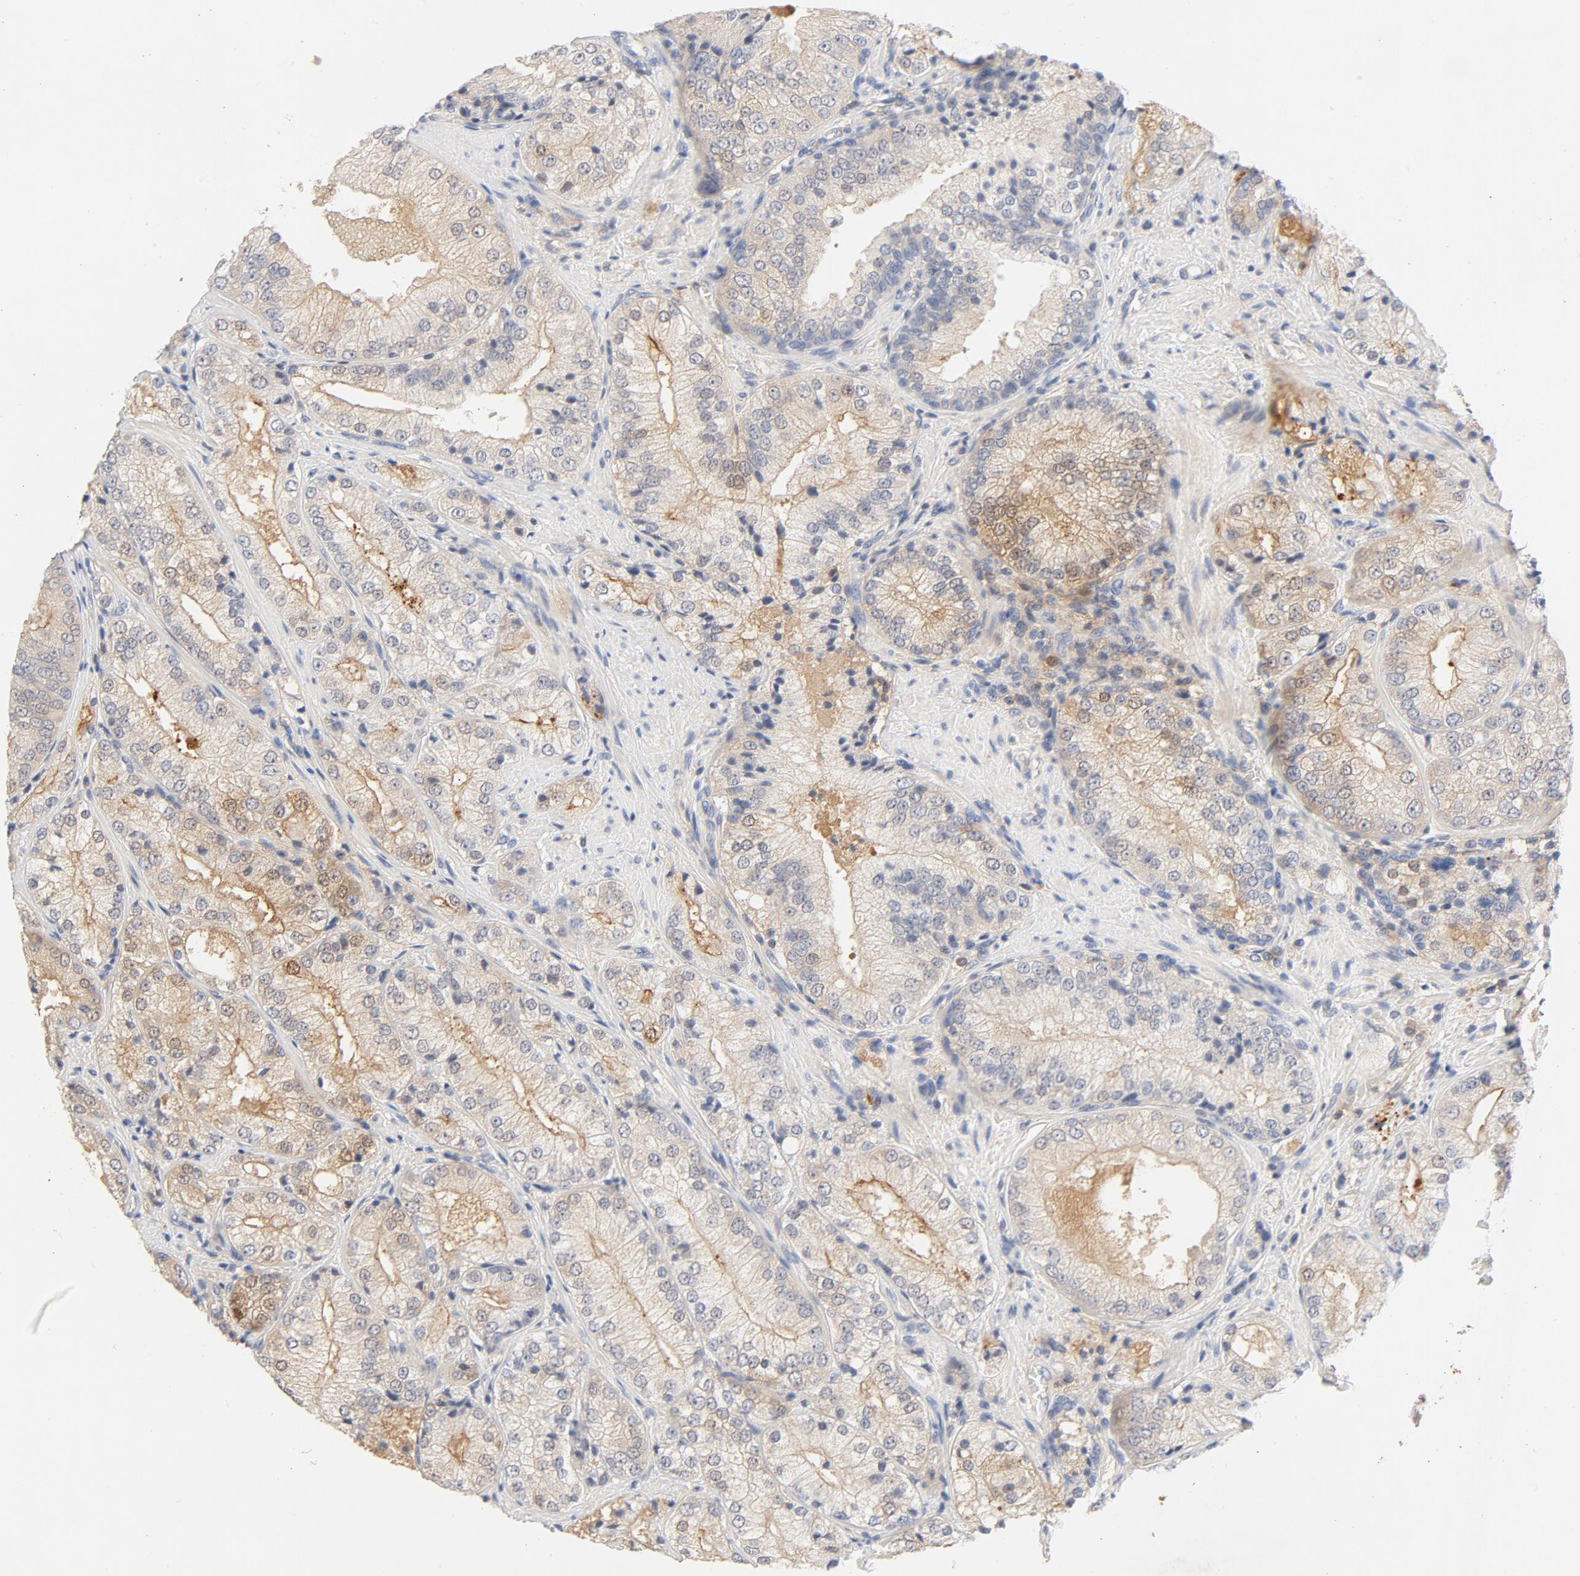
{"staining": {"intensity": "moderate", "quantity": ">75%", "location": "cytoplasmic/membranous"}, "tissue": "prostate cancer", "cell_type": "Tumor cells", "image_type": "cancer", "snomed": [{"axis": "morphology", "description": "Adenocarcinoma, Low grade"}, {"axis": "topography", "description": "Prostate"}], "caption": "An IHC micrograph of neoplastic tissue is shown. Protein staining in brown shows moderate cytoplasmic/membranous positivity in prostate cancer within tumor cells. The protein is stained brown, and the nuclei are stained in blue (DAB IHC with brightfield microscopy, high magnification).", "gene": "STAT1", "patient": {"sex": "male", "age": 60}}